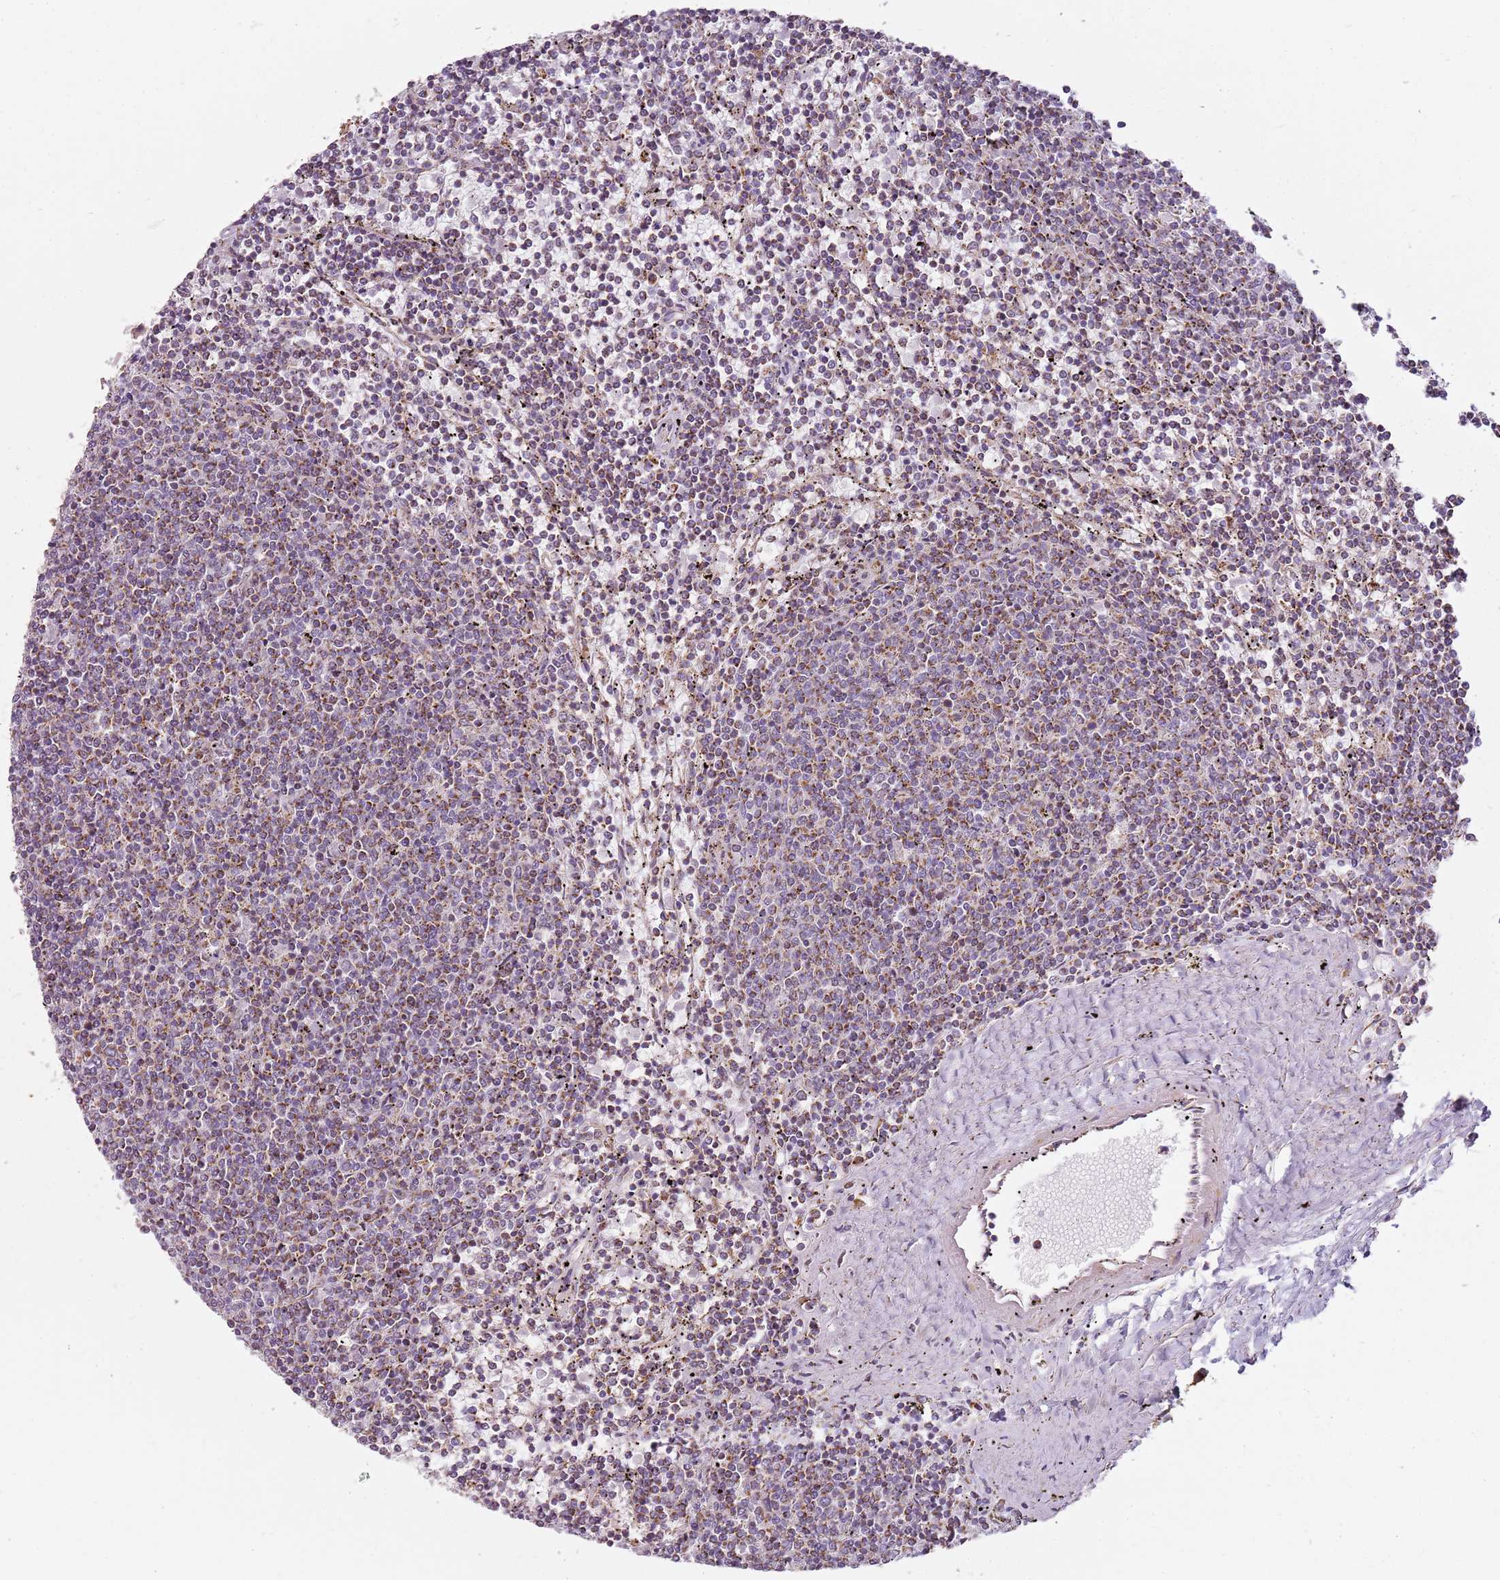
{"staining": {"intensity": "moderate", "quantity": "25%-75%", "location": "cytoplasmic/membranous"}, "tissue": "lymphoma", "cell_type": "Tumor cells", "image_type": "cancer", "snomed": [{"axis": "morphology", "description": "Malignant lymphoma, non-Hodgkin's type, Low grade"}, {"axis": "topography", "description": "Spleen"}], "caption": "Lymphoma tissue demonstrates moderate cytoplasmic/membranous staining in about 25%-75% of tumor cells, visualized by immunohistochemistry.", "gene": "TMEM200C", "patient": {"sex": "female", "age": 50}}